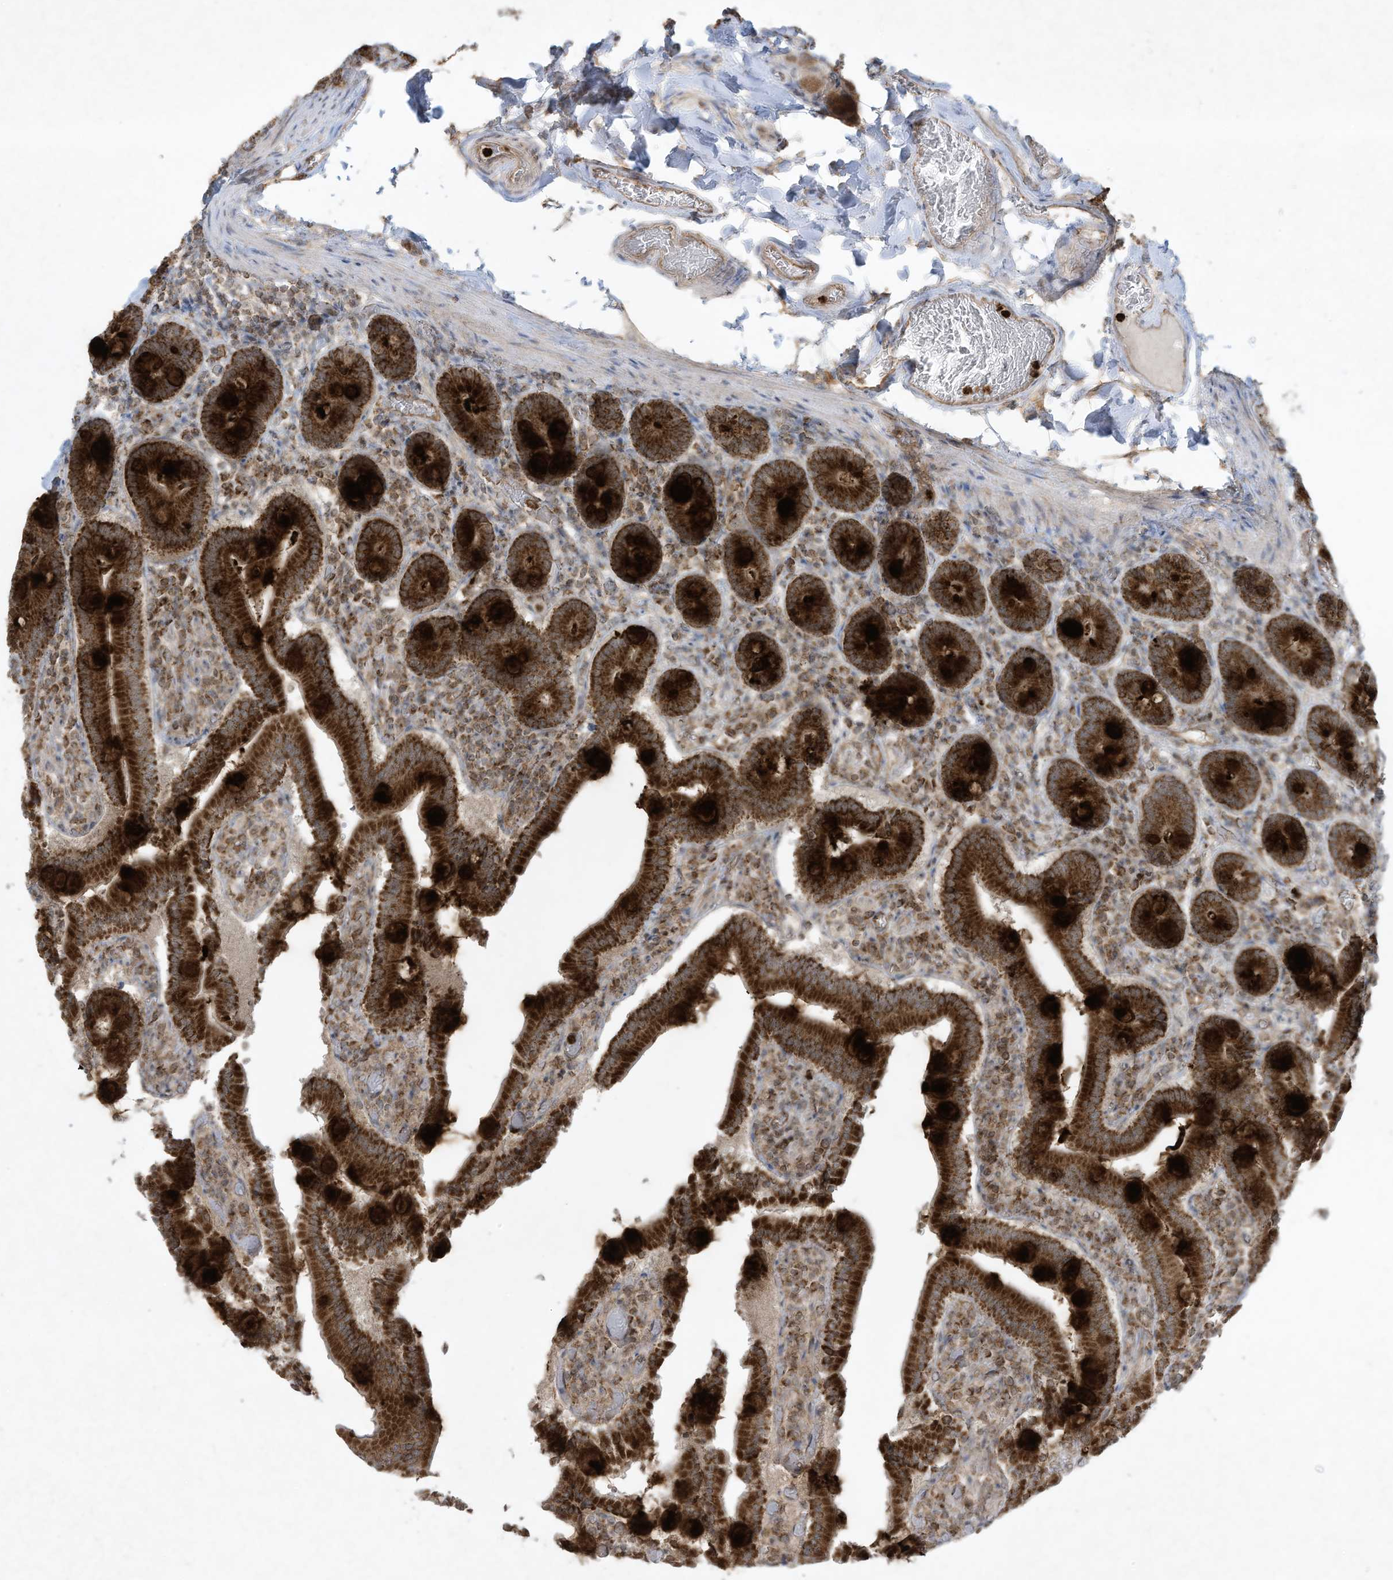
{"staining": {"intensity": "strong", "quantity": ">75%", "location": "cytoplasmic/membranous"}, "tissue": "duodenum", "cell_type": "Glandular cells", "image_type": "normal", "snomed": [{"axis": "morphology", "description": "Normal tissue, NOS"}, {"axis": "topography", "description": "Duodenum"}], "caption": "High-magnification brightfield microscopy of unremarkable duodenum stained with DAB (brown) and counterstained with hematoxylin (blue). glandular cells exhibit strong cytoplasmic/membranous positivity is appreciated in approximately>75% of cells.", "gene": "CHRNA4", "patient": {"sex": "female", "age": 62}}